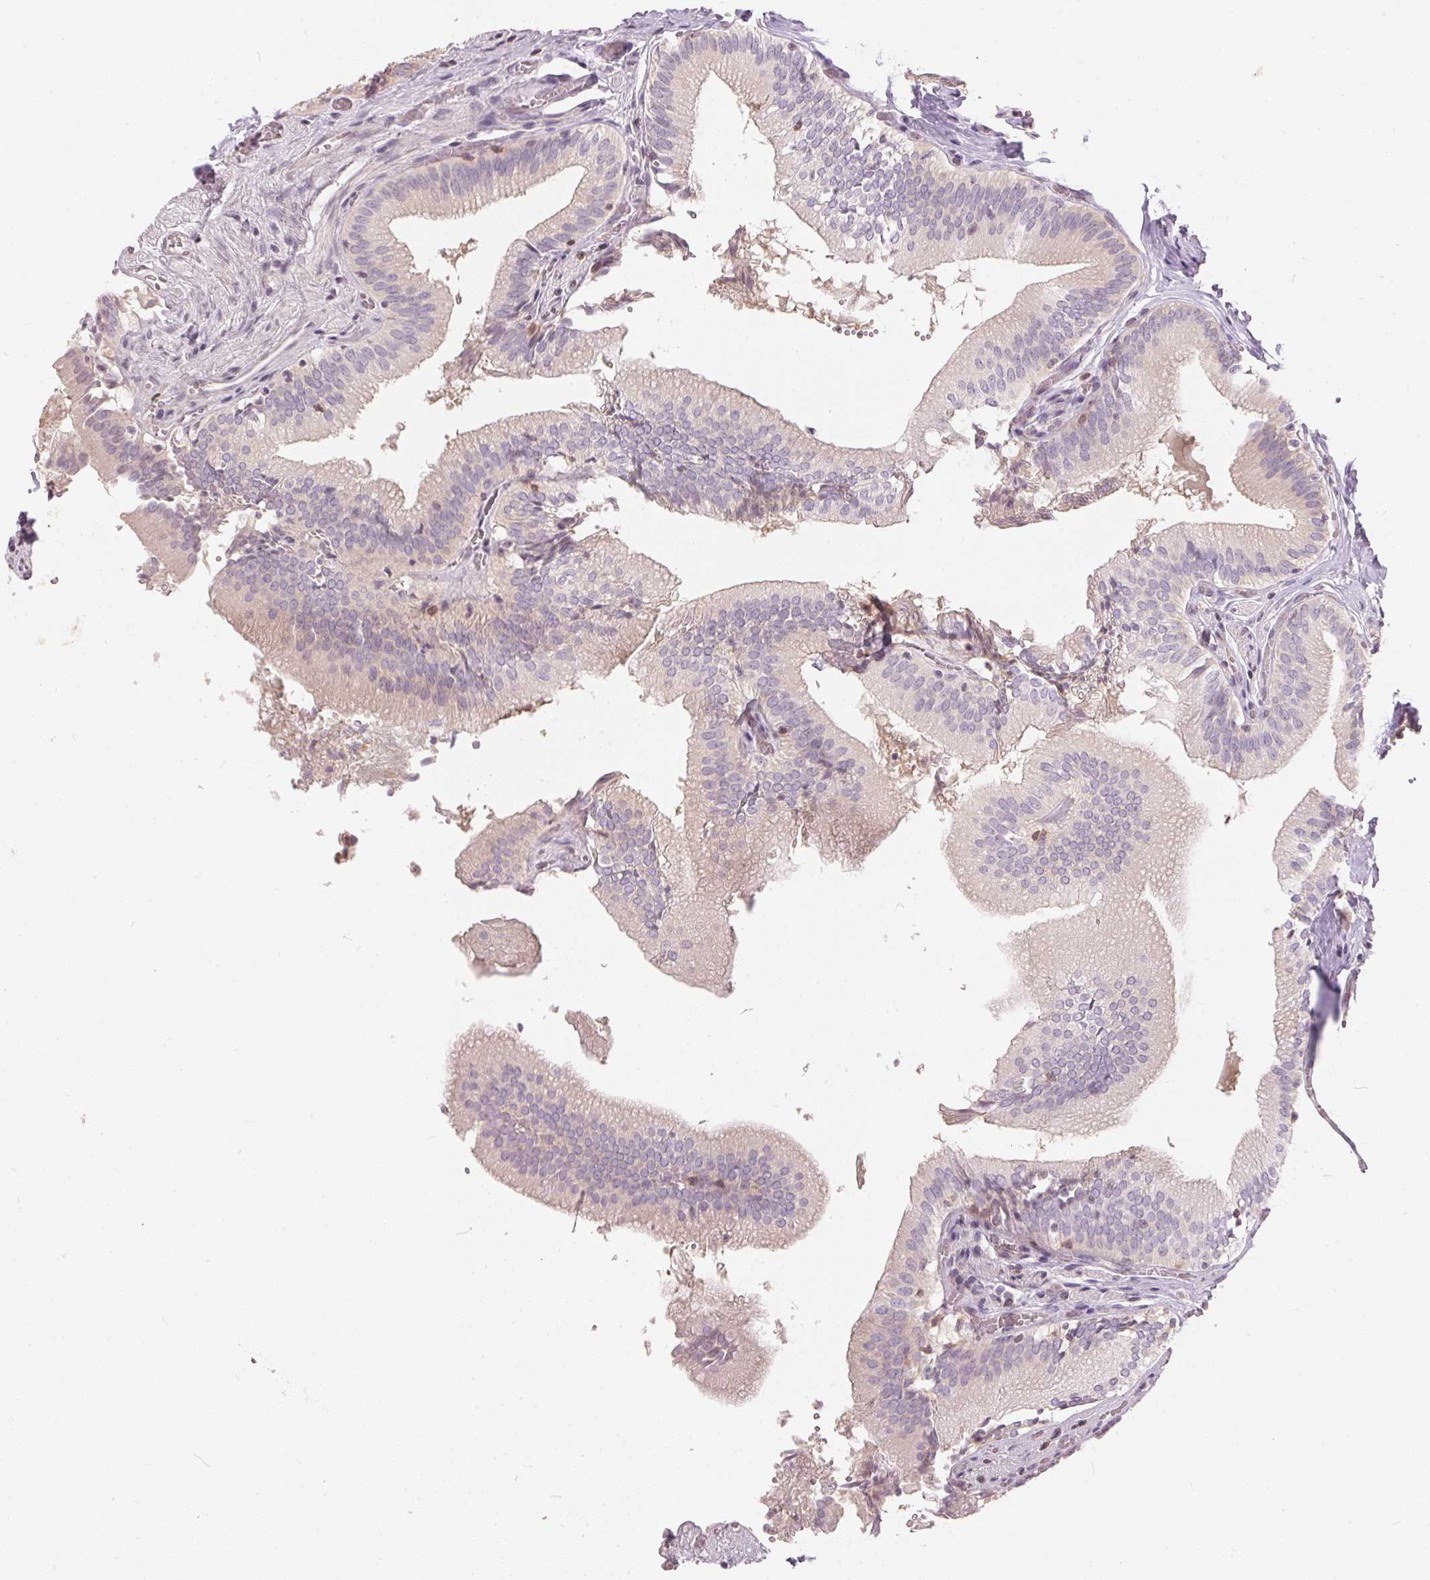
{"staining": {"intensity": "negative", "quantity": "none", "location": "none"}, "tissue": "gallbladder", "cell_type": "Glandular cells", "image_type": "normal", "snomed": [{"axis": "morphology", "description": "Normal tissue, NOS"}, {"axis": "topography", "description": "Gallbladder"}, {"axis": "topography", "description": "Peripheral nerve tissue"}], "caption": "Immunohistochemistry of benign gallbladder exhibits no staining in glandular cells.", "gene": "BLMH", "patient": {"sex": "male", "age": 17}}